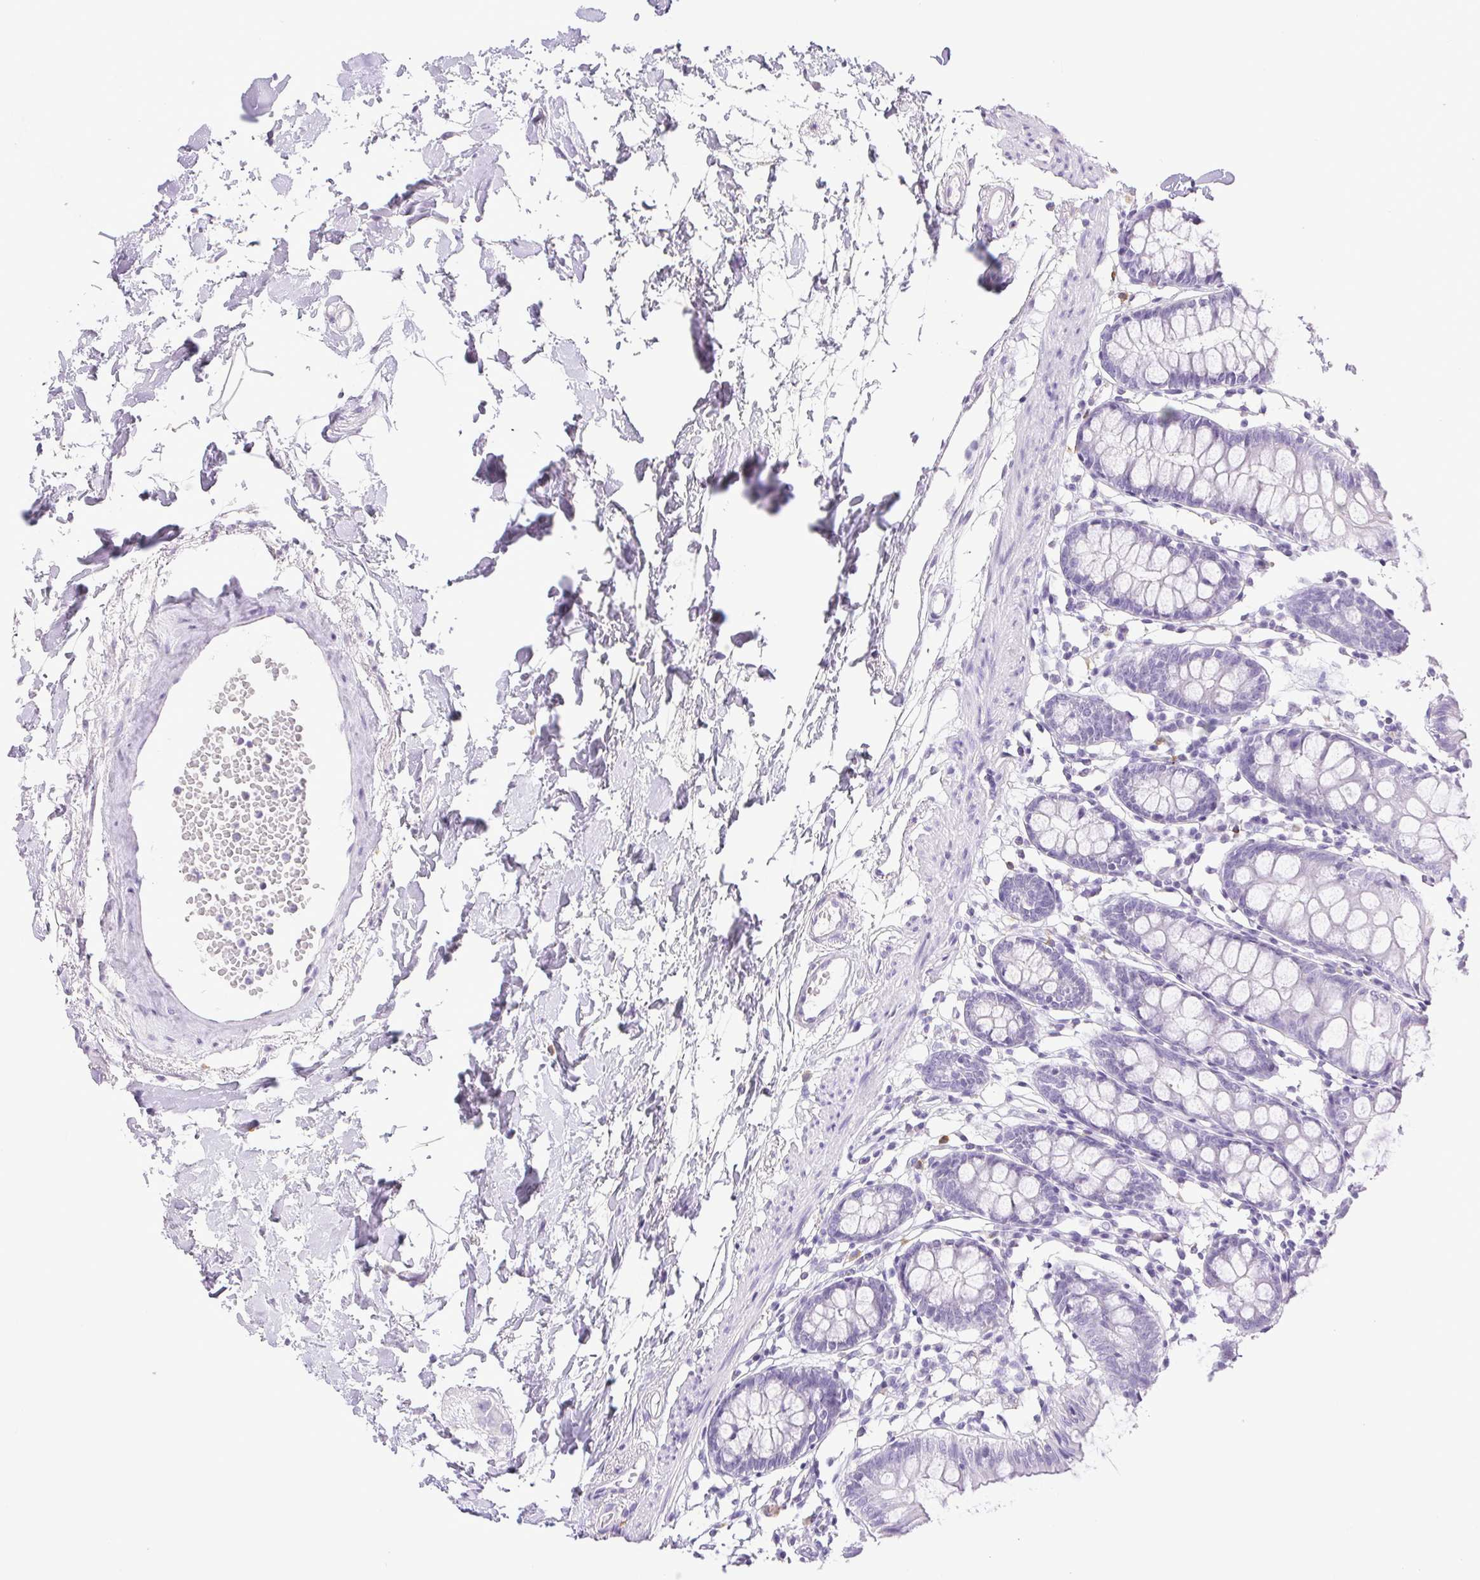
{"staining": {"intensity": "negative", "quantity": "none", "location": "none"}, "tissue": "colon", "cell_type": "Endothelial cells", "image_type": "normal", "snomed": [{"axis": "morphology", "description": "Normal tissue, NOS"}, {"axis": "topography", "description": "Colon"}], "caption": "The immunohistochemistry histopathology image has no significant expression in endothelial cells of colon.", "gene": "PAPPA2", "patient": {"sex": "female", "age": 84}}